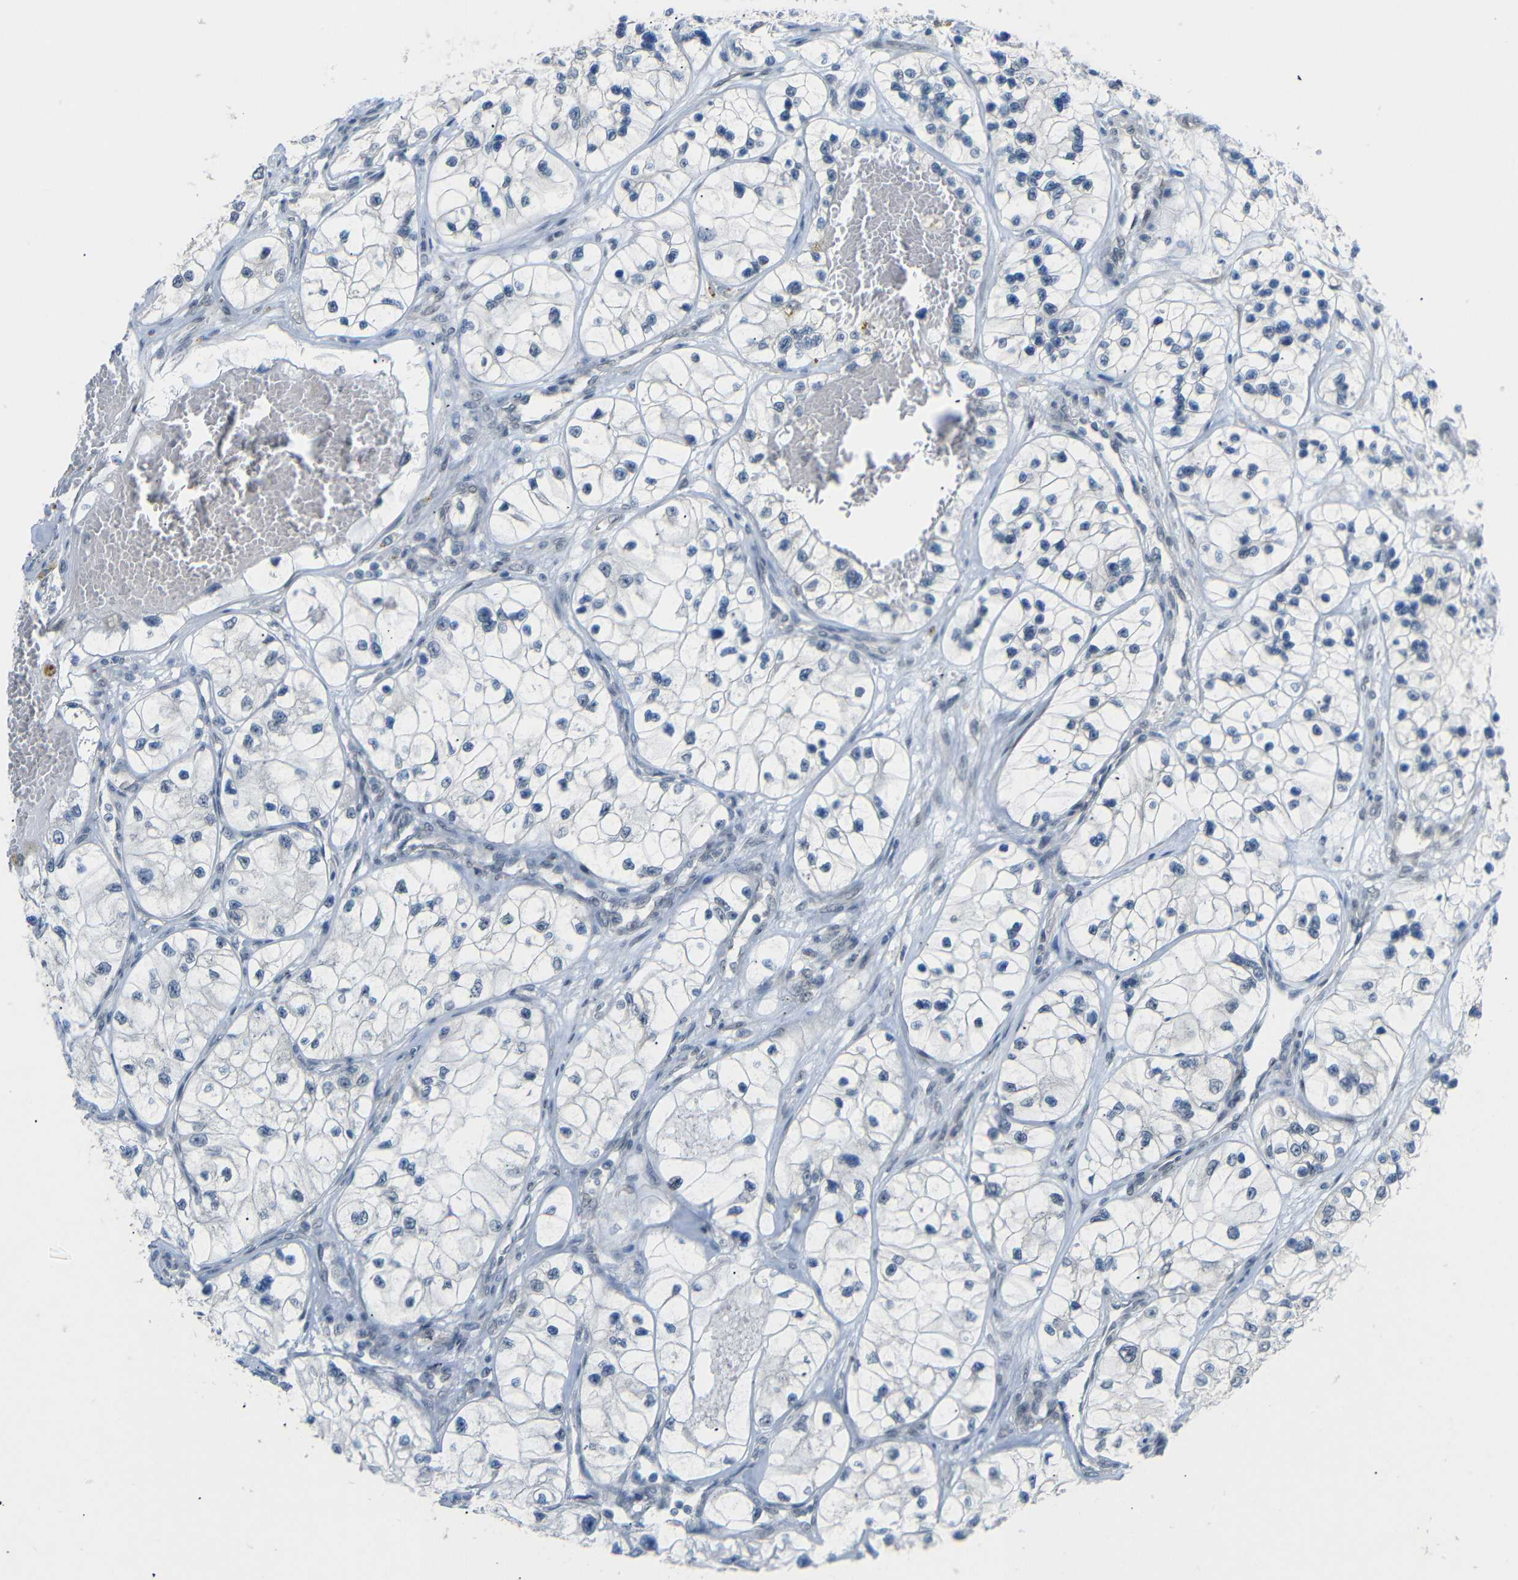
{"staining": {"intensity": "negative", "quantity": "none", "location": "none"}, "tissue": "renal cancer", "cell_type": "Tumor cells", "image_type": "cancer", "snomed": [{"axis": "morphology", "description": "Adenocarcinoma, NOS"}, {"axis": "topography", "description": "Kidney"}], "caption": "IHC photomicrograph of renal cancer stained for a protein (brown), which exhibits no staining in tumor cells. (Stains: DAB (3,3'-diaminobenzidine) immunohistochemistry (IHC) with hematoxylin counter stain, Microscopy: brightfield microscopy at high magnification).", "gene": "GPR158", "patient": {"sex": "female", "age": 57}}